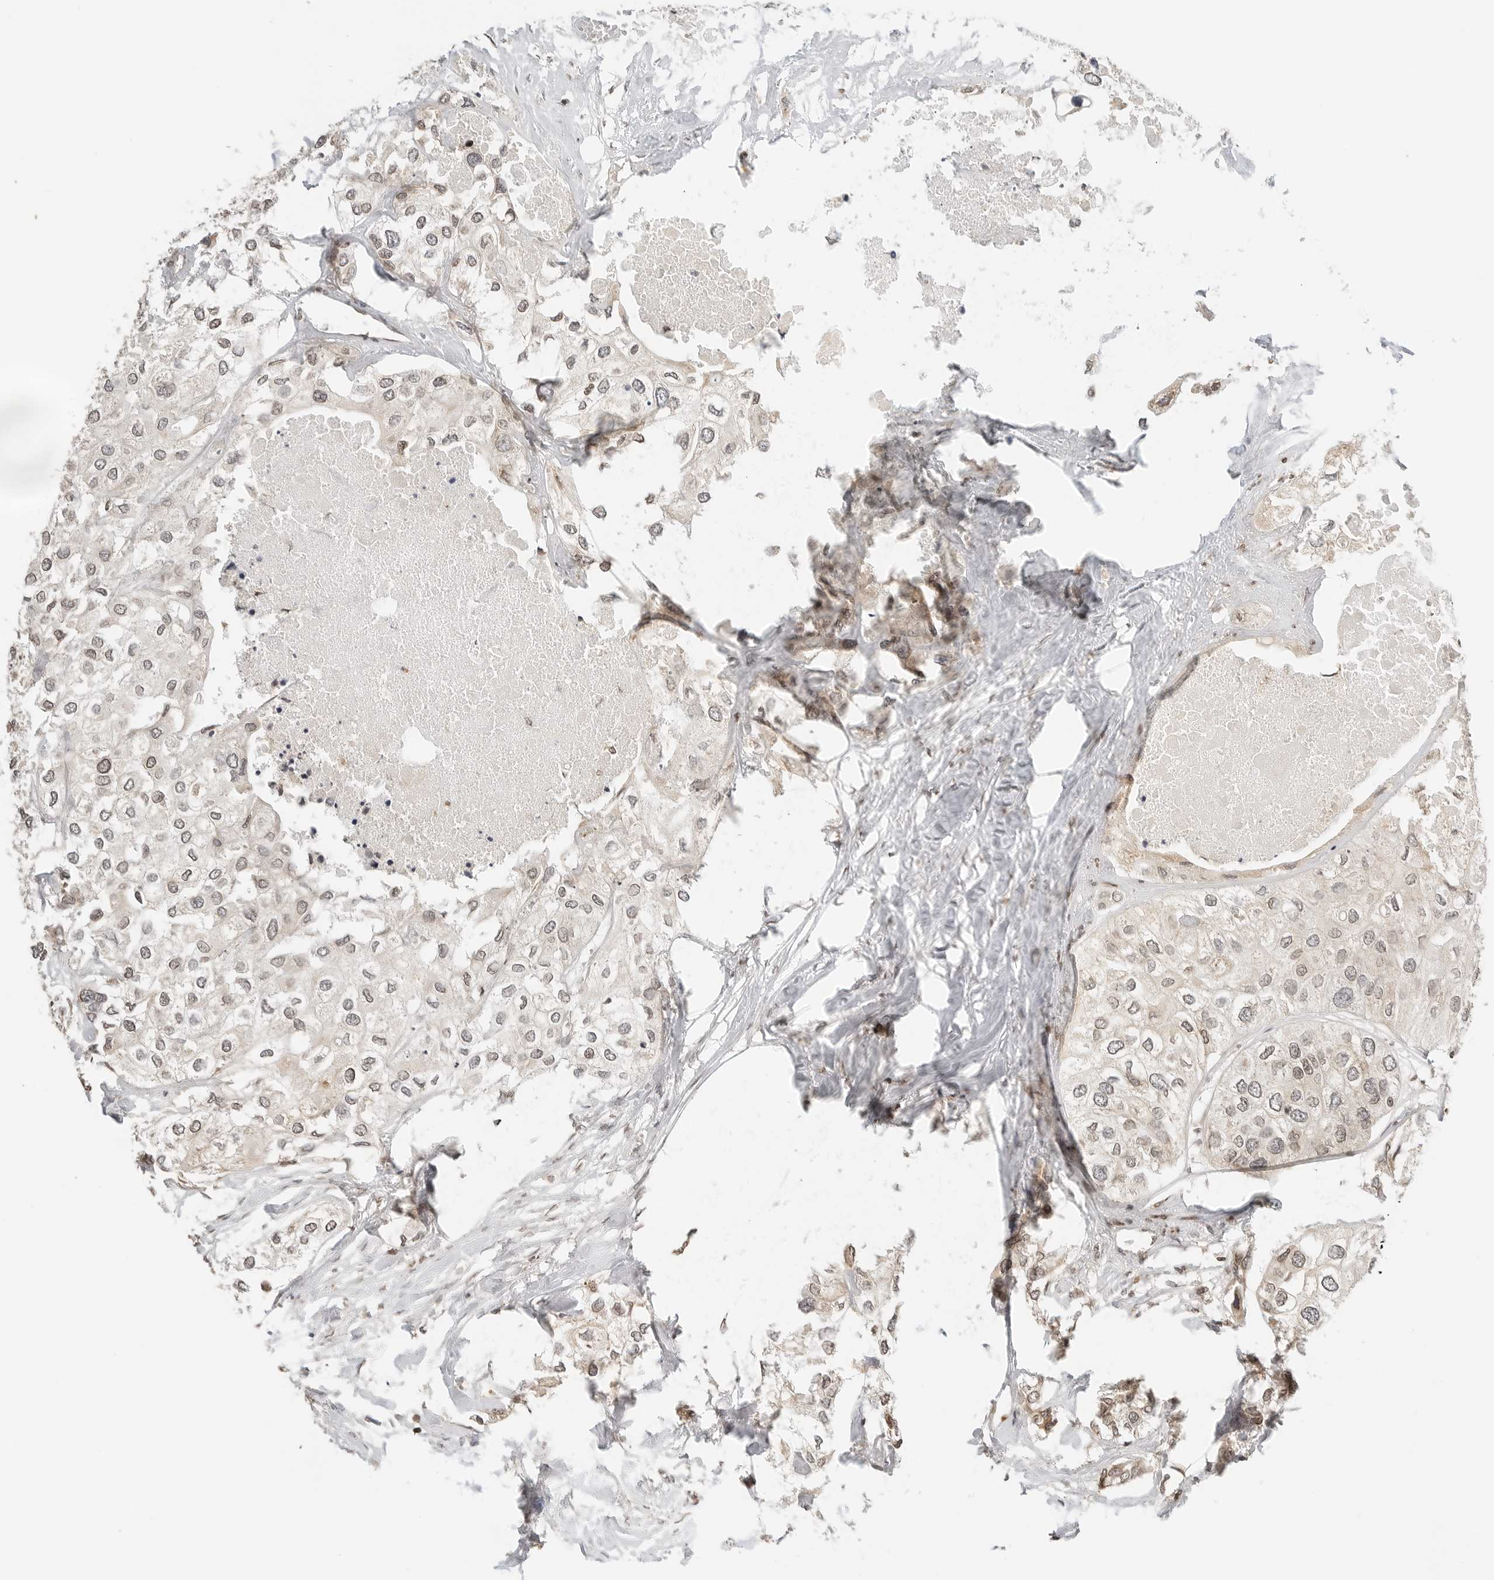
{"staining": {"intensity": "weak", "quantity": "<25%", "location": "cytoplasmic/membranous,nuclear"}, "tissue": "urothelial cancer", "cell_type": "Tumor cells", "image_type": "cancer", "snomed": [{"axis": "morphology", "description": "Urothelial carcinoma, High grade"}, {"axis": "topography", "description": "Urinary bladder"}], "caption": "There is no significant expression in tumor cells of urothelial cancer.", "gene": "POLH", "patient": {"sex": "male", "age": 64}}